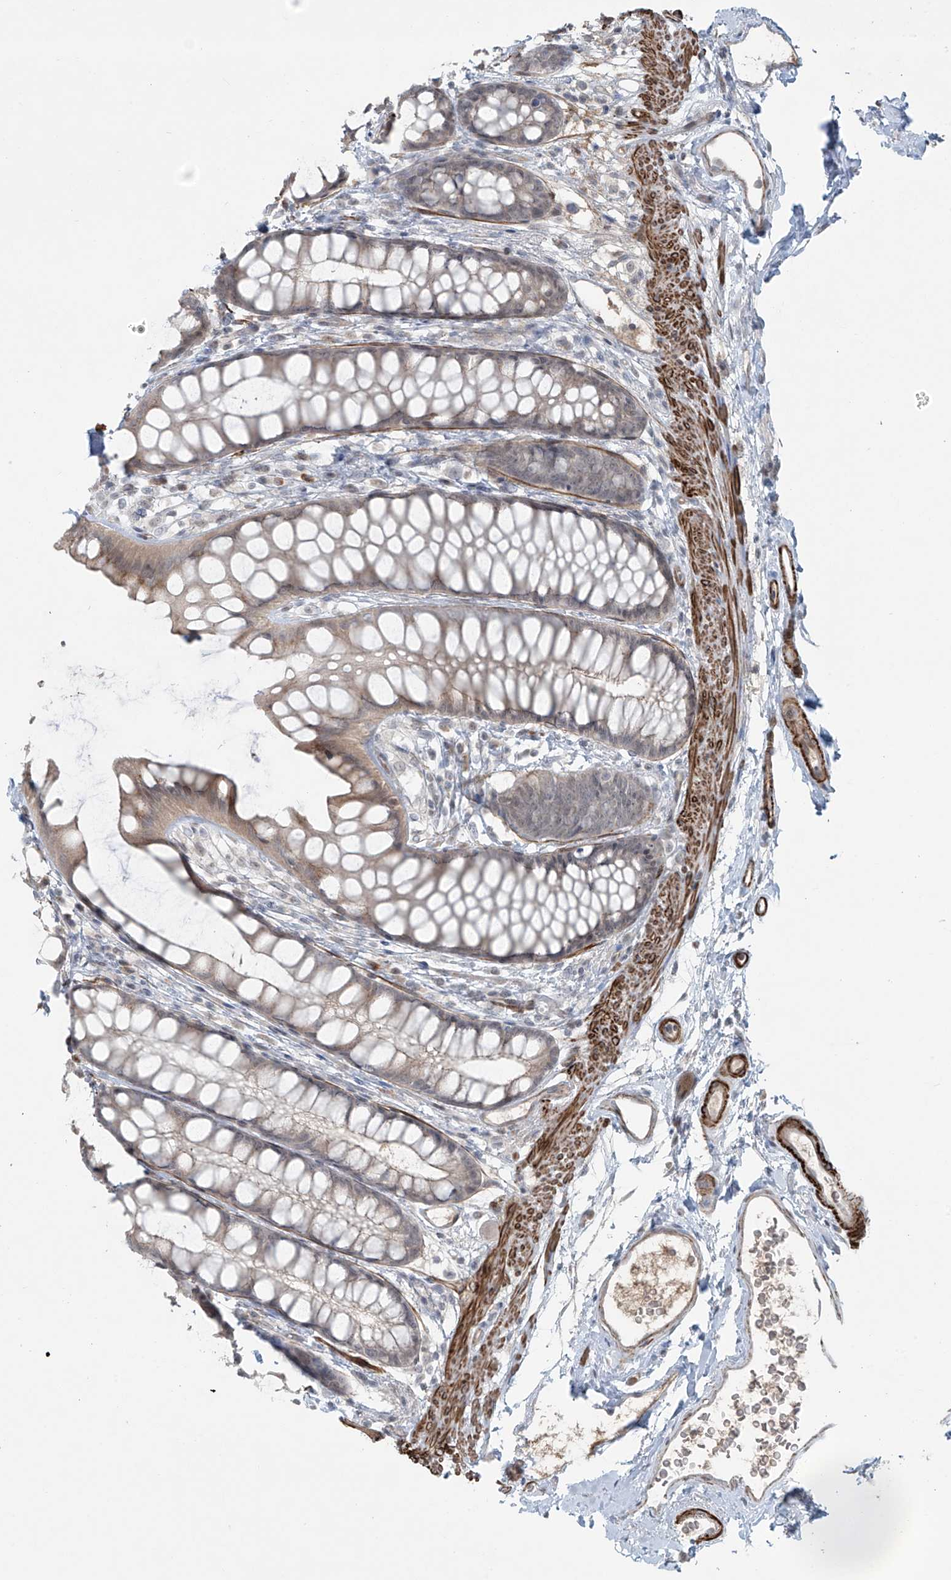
{"staining": {"intensity": "weak", "quantity": "25%-75%", "location": "cytoplasmic/membranous"}, "tissue": "rectum", "cell_type": "Glandular cells", "image_type": "normal", "snomed": [{"axis": "morphology", "description": "Normal tissue, NOS"}, {"axis": "topography", "description": "Rectum"}], "caption": "The immunohistochemical stain highlights weak cytoplasmic/membranous positivity in glandular cells of normal rectum. Nuclei are stained in blue.", "gene": "RASGEF1A", "patient": {"sex": "female", "age": 65}}